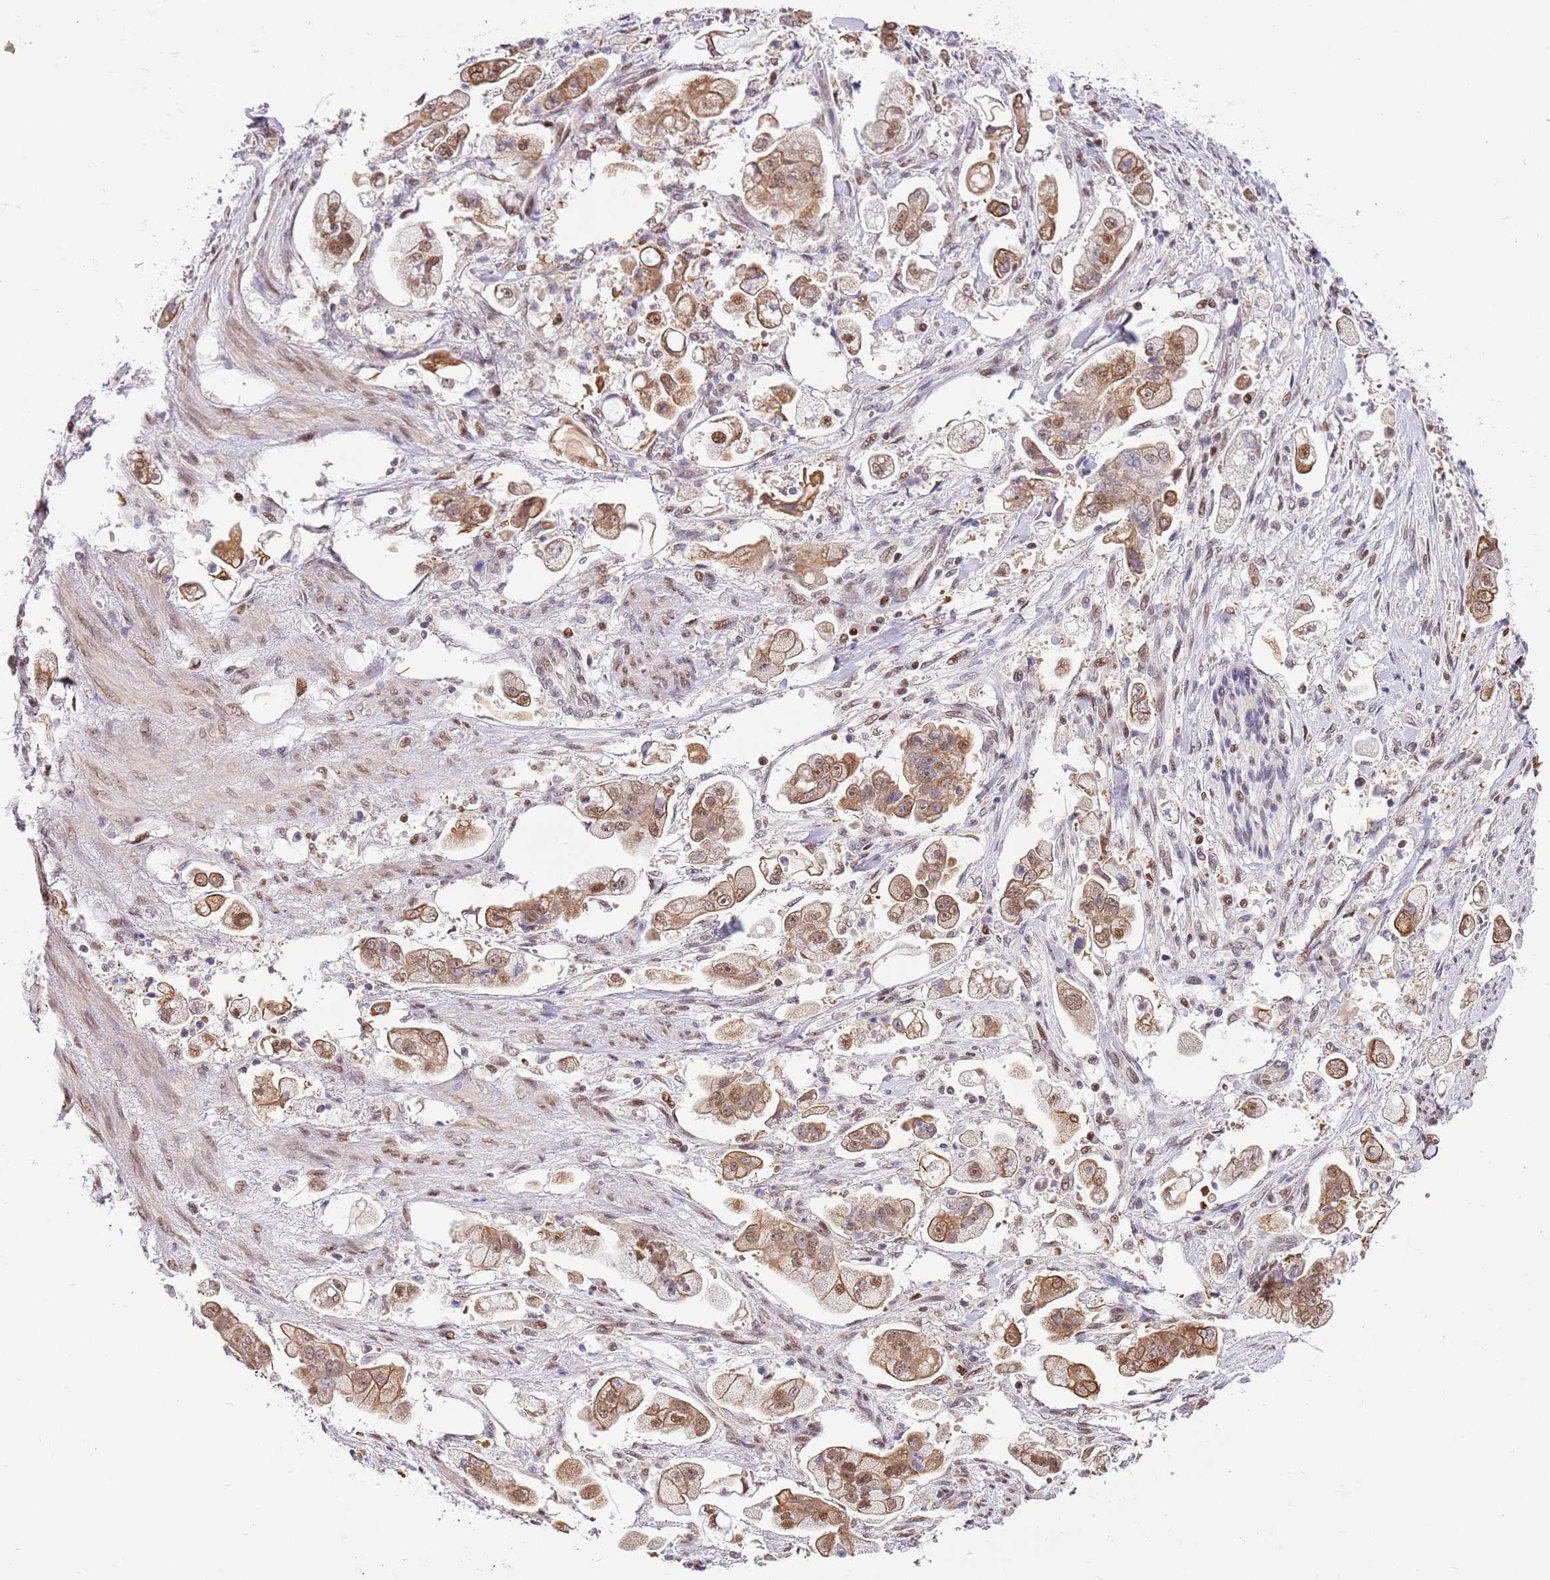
{"staining": {"intensity": "moderate", "quantity": ">75%", "location": "cytoplasmic/membranous,nuclear"}, "tissue": "stomach cancer", "cell_type": "Tumor cells", "image_type": "cancer", "snomed": [{"axis": "morphology", "description": "Adenocarcinoma, NOS"}, {"axis": "topography", "description": "Stomach"}], "caption": "Stomach cancer was stained to show a protein in brown. There is medium levels of moderate cytoplasmic/membranous and nuclear expression in approximately >75% of tumor cells. (IHC, brightfield microscopy, high magnification).", "gene": "RFK", "patient": {"sex": "male", "age": 62}}